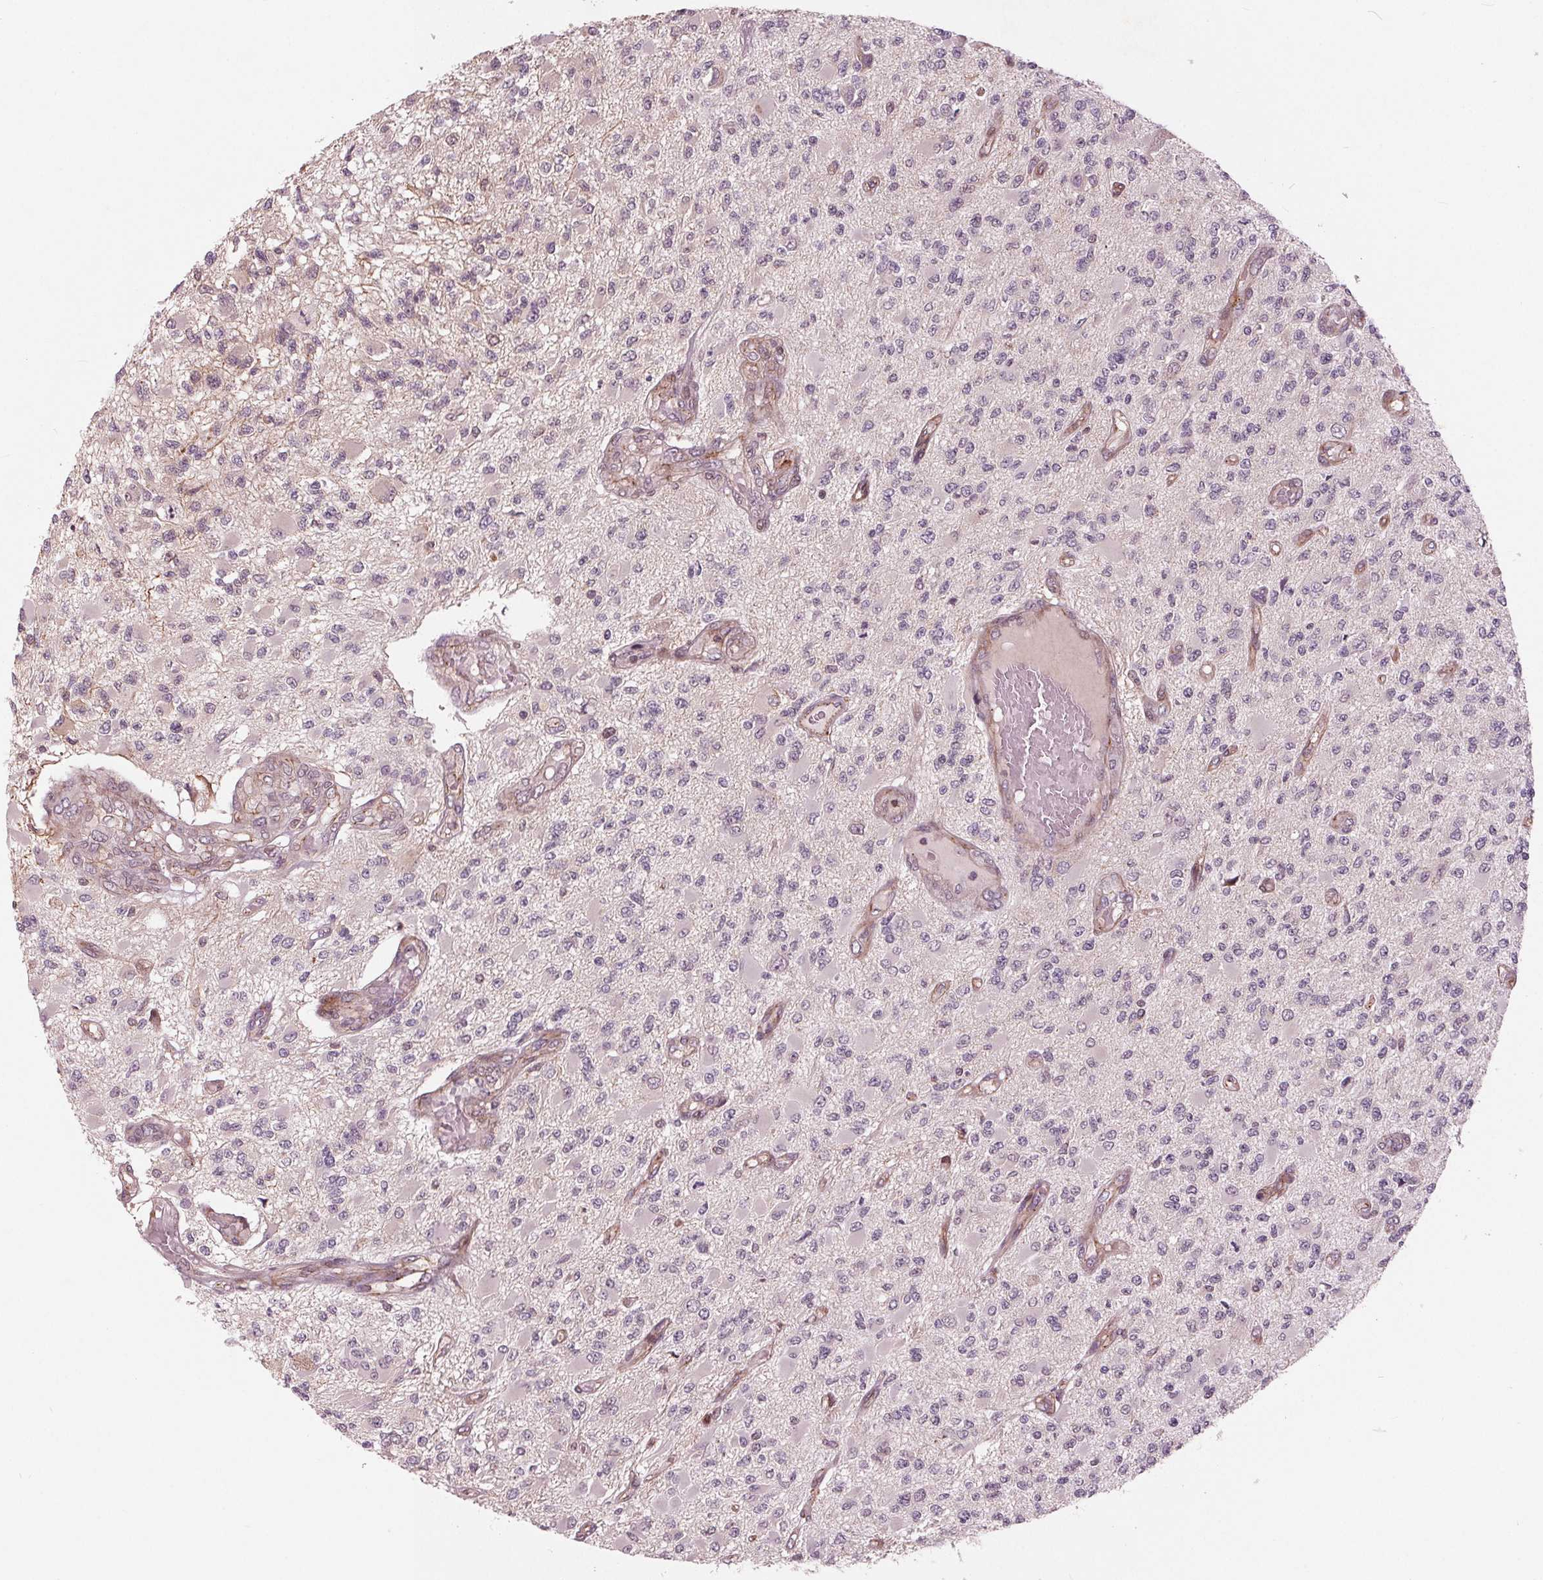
{"staining": {"intensity": "negative", "quantity": "none", "location": "none"}, "tissue": "glioma", "cell_type": "Tumor cells", "image_type": "cancer", "snomed": [{"axis": "morphology", "description": "Glioma, malignant, High grade"}, {"axis": "topography", "description": "Brain"}], "caption": "There is no significant positivity in tumor cells of glioma. (Immunohistochemistry, brightfield microscopy, high magnification).", "gene": "TXNIP", "patient": {"sex": "female", "age": 63}}